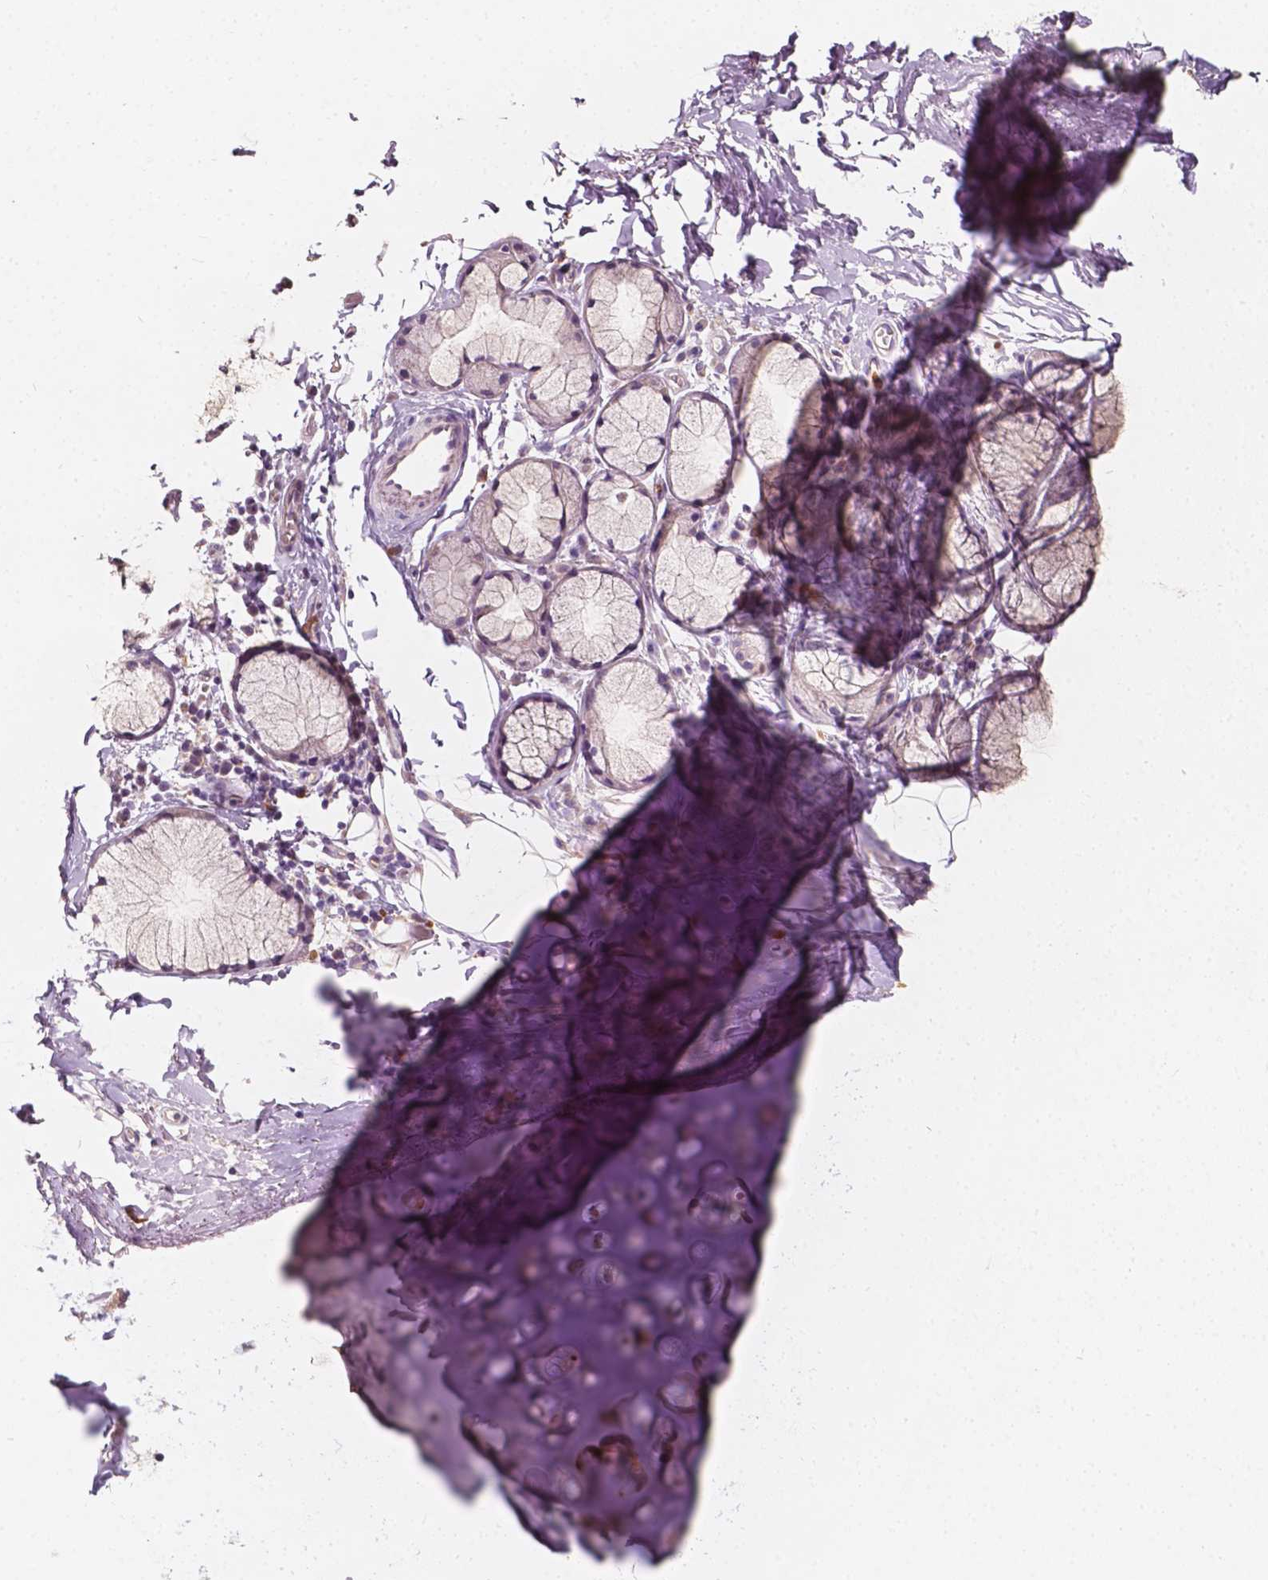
{"staining": {"intensity": "negative", "quantity": "none", "location": "none"}, "tissue": "soft tissue", "cell_type": "Chondrocytes", "image_type": "normal", "snomed": [{"axis": "morphology", "description": "Normal tissue, NOS"}, {"axis": "topography", "description": "Bronchus"}, {"axis": "topography", "description": "Lung"}], "caption": "DAB immunohistochemical staining of benign human soft tissue demonstrates no significant positivity in chondrocytes. (DAB (3,3'-diaminobenzidine) immunohistochemistry, high magnification).", "gene": "NPC1L1", "patient": {"sex": "female", "age": 57}}